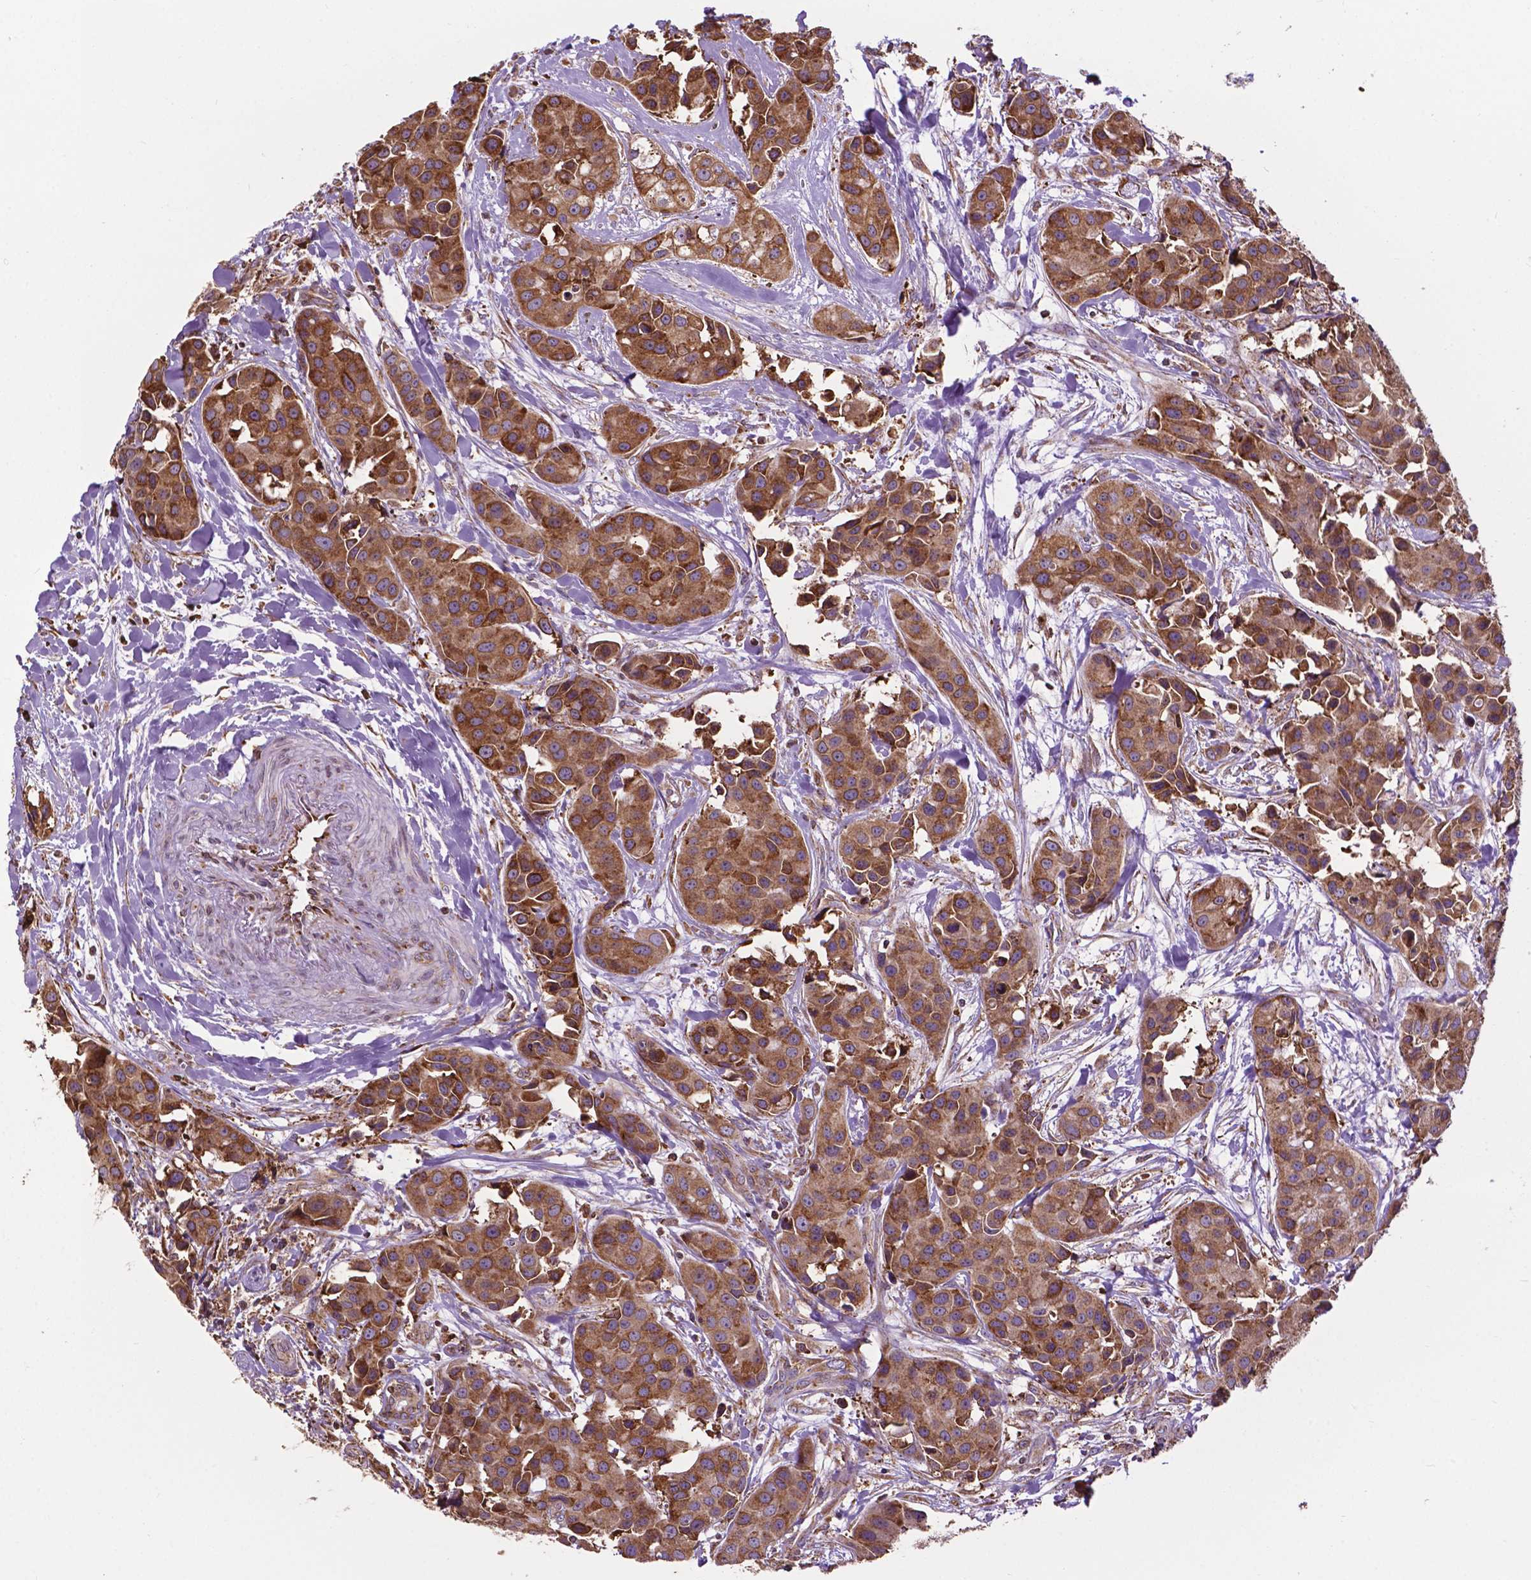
{"staining": {"intensity": "moderate", "quantity": ">75%", "location": "cytoplasmic/membranous"}, "tissue": "head and neck cancer", "cell_type": "Tumor cells", "image_type": "cancer", "snomed": [{"axis": "morphology", "description": "Adenocarcinoma, NOS"}, {"axis": "topography", "description": "Head-Neck"}], "caption": "A brown stain labels moderate cytoplasmic/membranous expression of a protein in human head and neck cancer tumor cells.", "gene": "GANAB", "patient": {"sex": "male", "age": 76}}